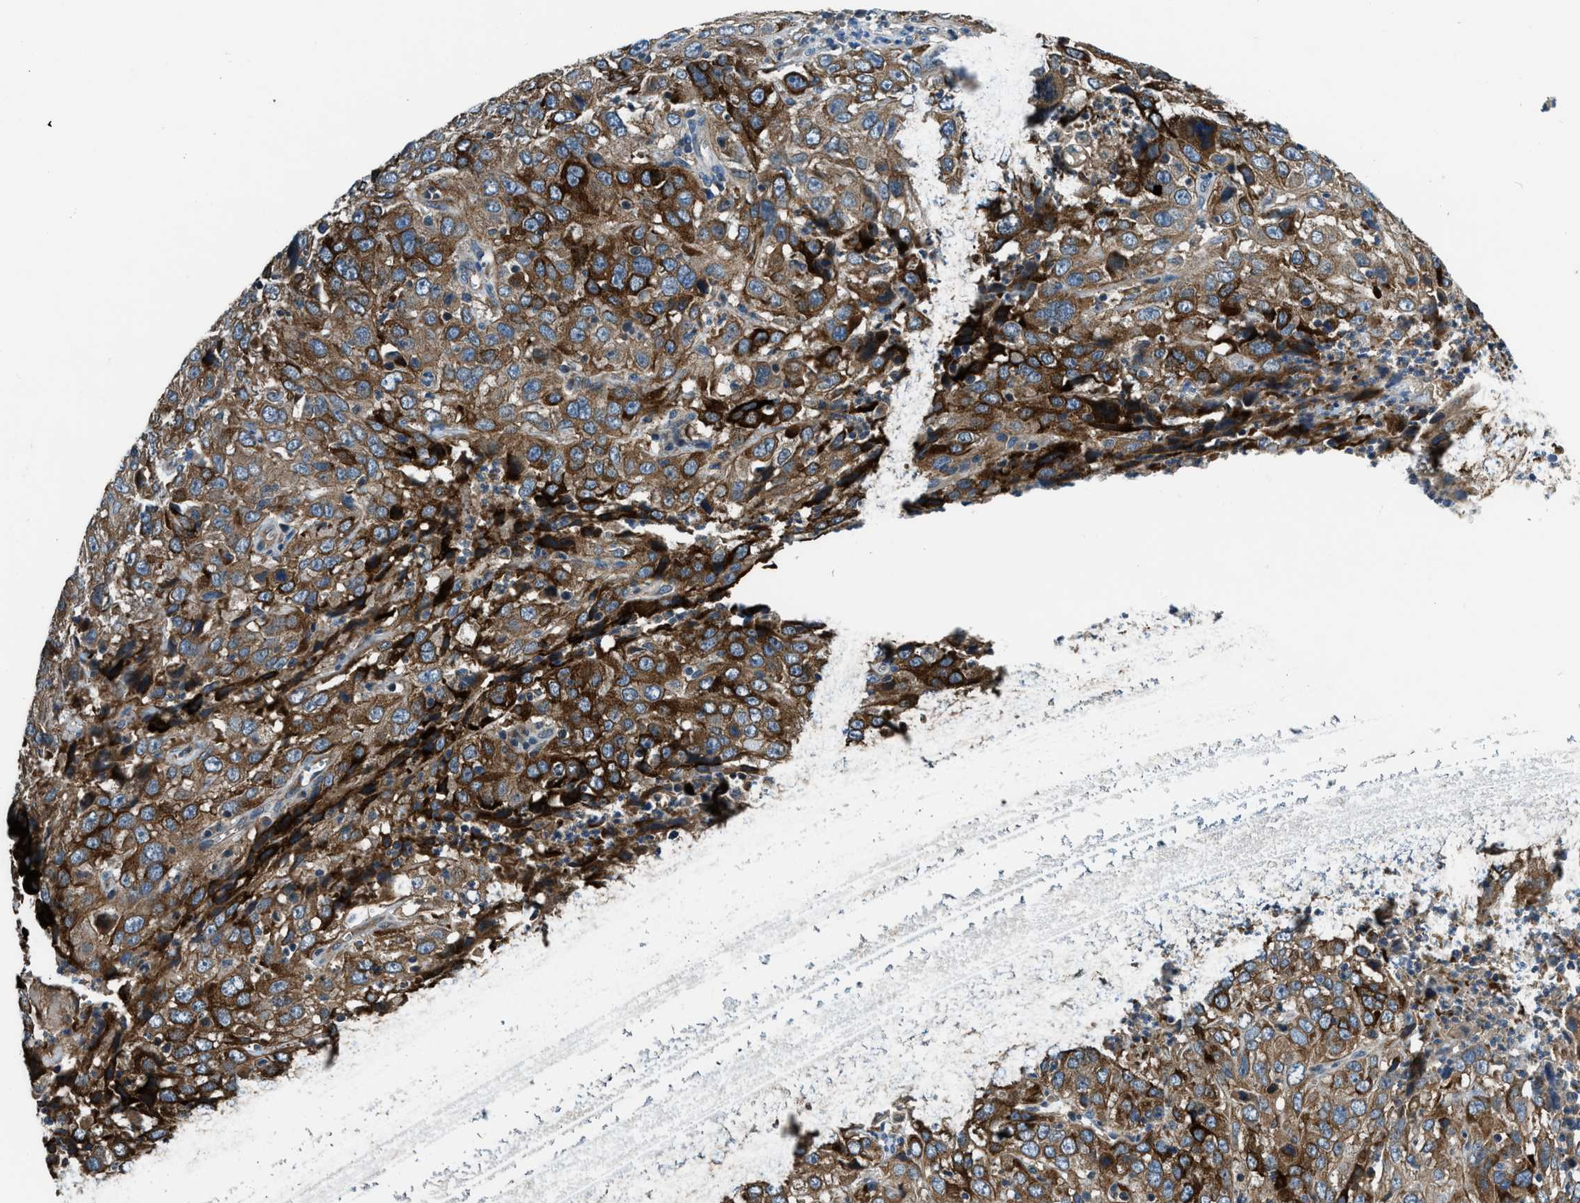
{"staining": {"intensity": "strong", "quantity": ">75%", "location": "cytoplasmic/membranous"}, "tissue": "cervical cancer", "cell_type": "Tumor cells", "image_type": "cancer", "snomed": [{"axis": "morphology", "description": "Squamous cell carcinoma, NOS"}, {"axis": "topography", "description": "Cervix"}], "caption": "Cervical cancer (squamous cell carcinoma) stained with a protein marker reveals strong staining in tumor cells.", "gene": "IL3RA", "patient": {"sex": "female", "age": 32}}